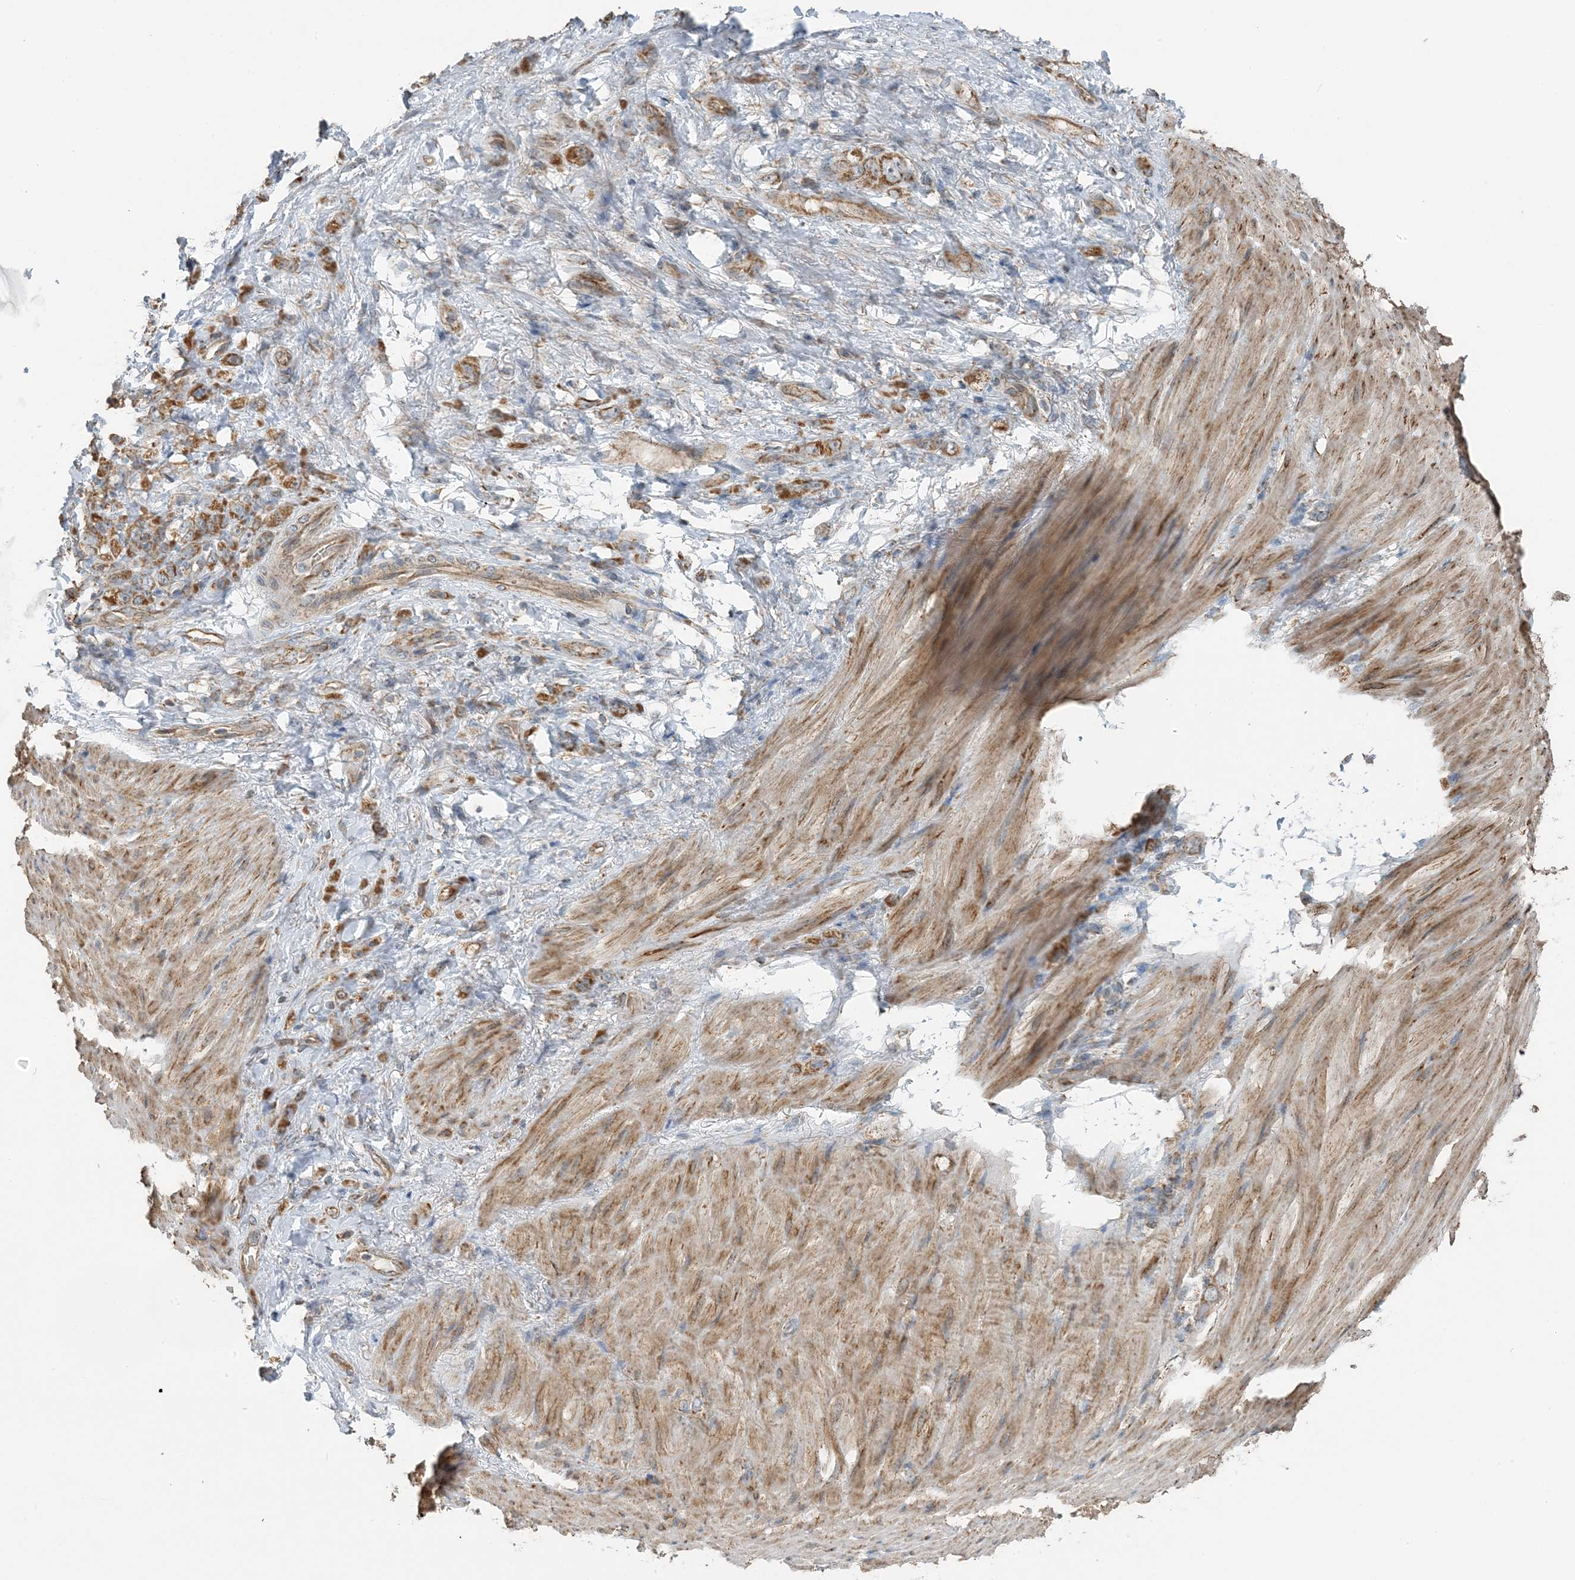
{"staining": {"intensity": "moderate", "quantity": ">75%", "location": "cytoplasmic/membranous"}, "tissue": "stomach cancer", "cell_type": "Tumor cells", "image_type": "cancer", "snomed": [{"axis": "morphology", "description": "Normal tissue, NOS"}, {"axis": "morphology", "description": "Adenocarcinoma, NOS"}, {"axis": "topography", "description": "Stomach"}], "caption": "Human stomach adenocarcinoma stained for a protein (brown) shows moderate cytoplasmic/membranous positive staining in approximately >75% of tumor cells.", "gene": "PILRB", "patient": {"sex": "male", "age": 82}}